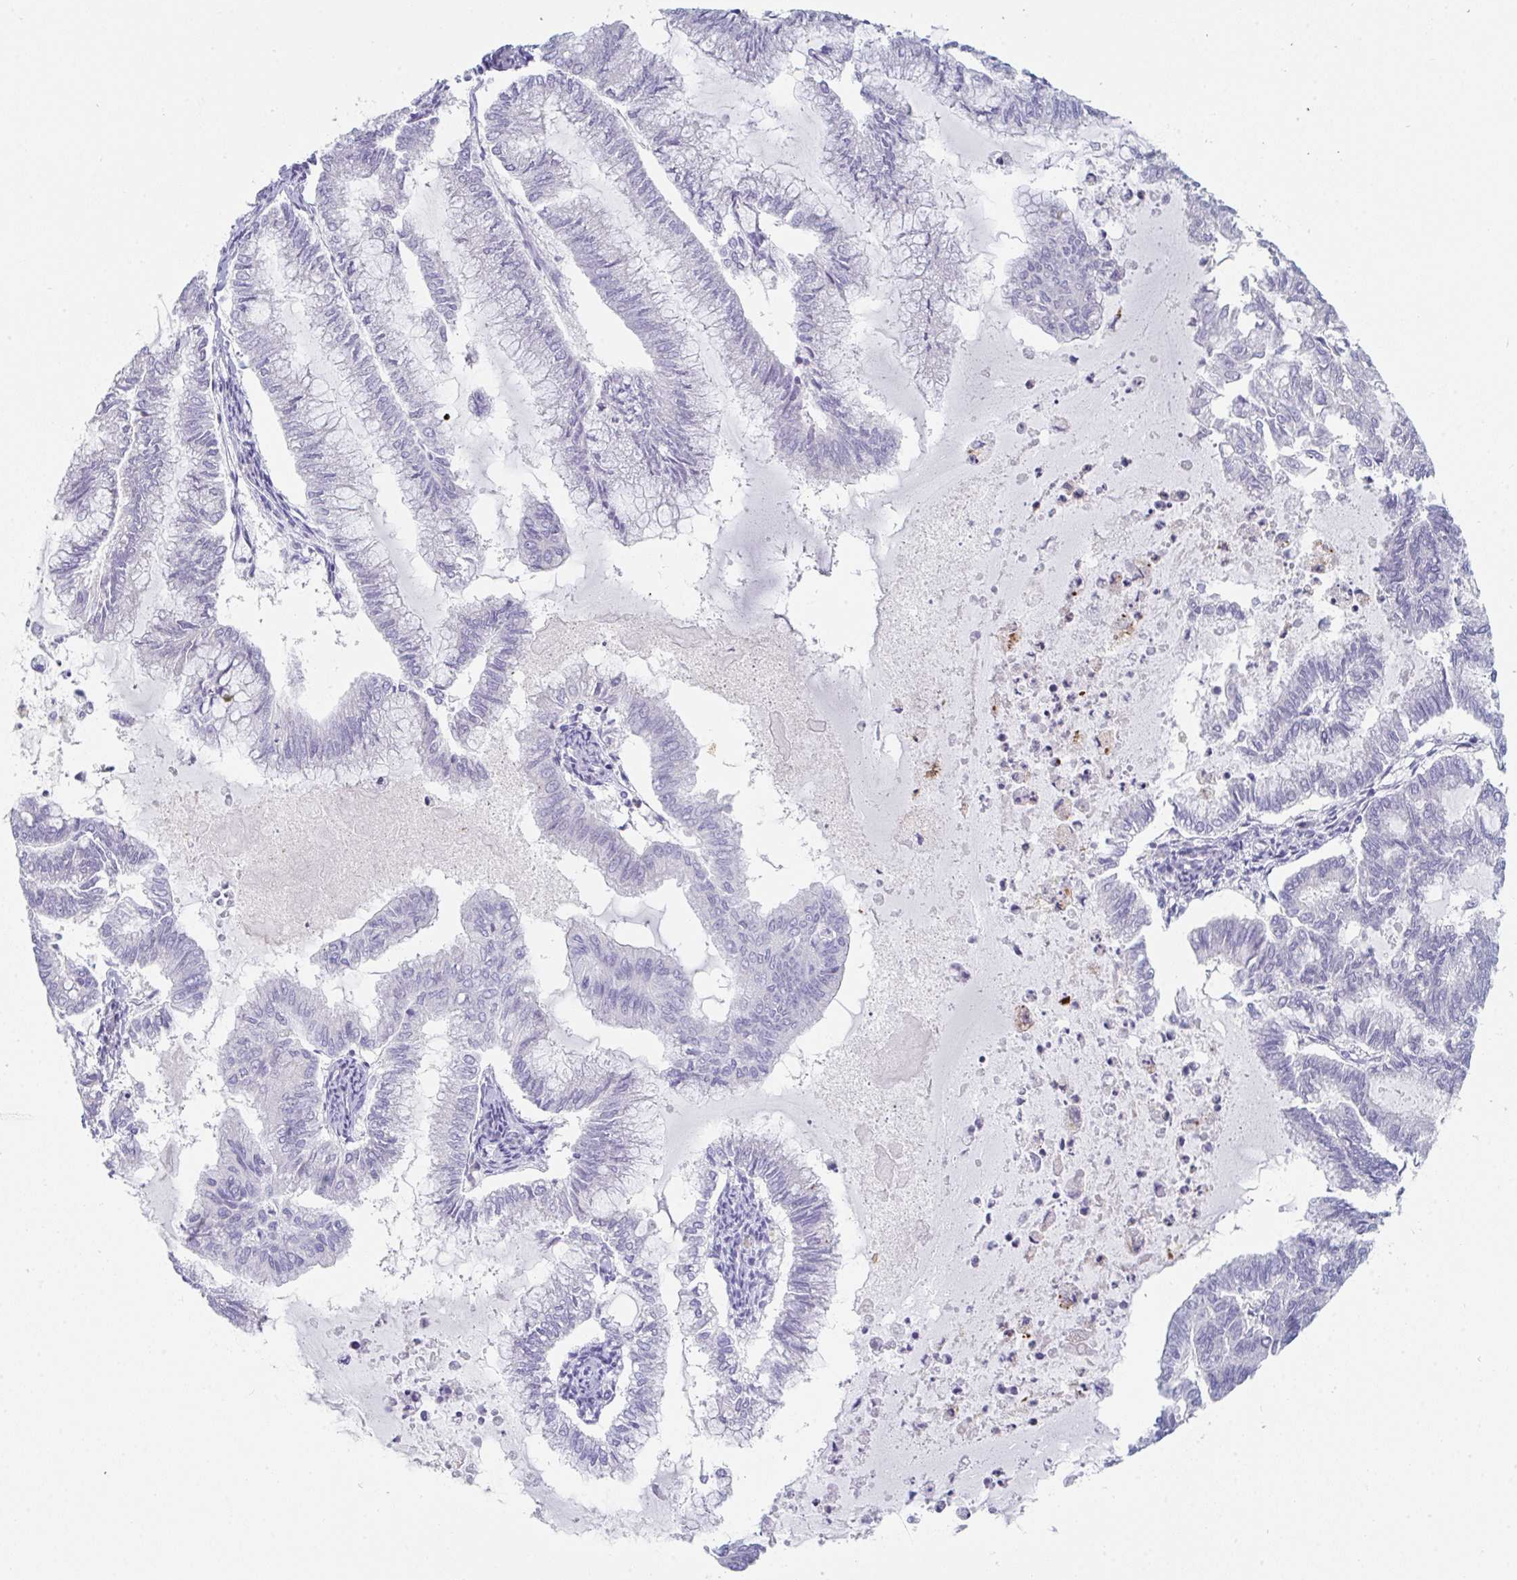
{"staining": {"intensity": "negative", "quantity": "none", "location": "none"}, "tissue": "endometrial cancer", "cell_type": "Tumor cells", "image_type": "cancer", "snomed": [{"axis": "morphology", "description": "Adenocarcinoma, NOS"}, {"axis": "topography", "description": "Endometrium"}], "caption": "A micrograph of human adenocarcinoma (endometrial) is negative for staining in tumor cells. (DAB IHC with hematoxylin counter stain).", "gene": "RUBCN", "patient": {"sex": "female", "age": 79}}